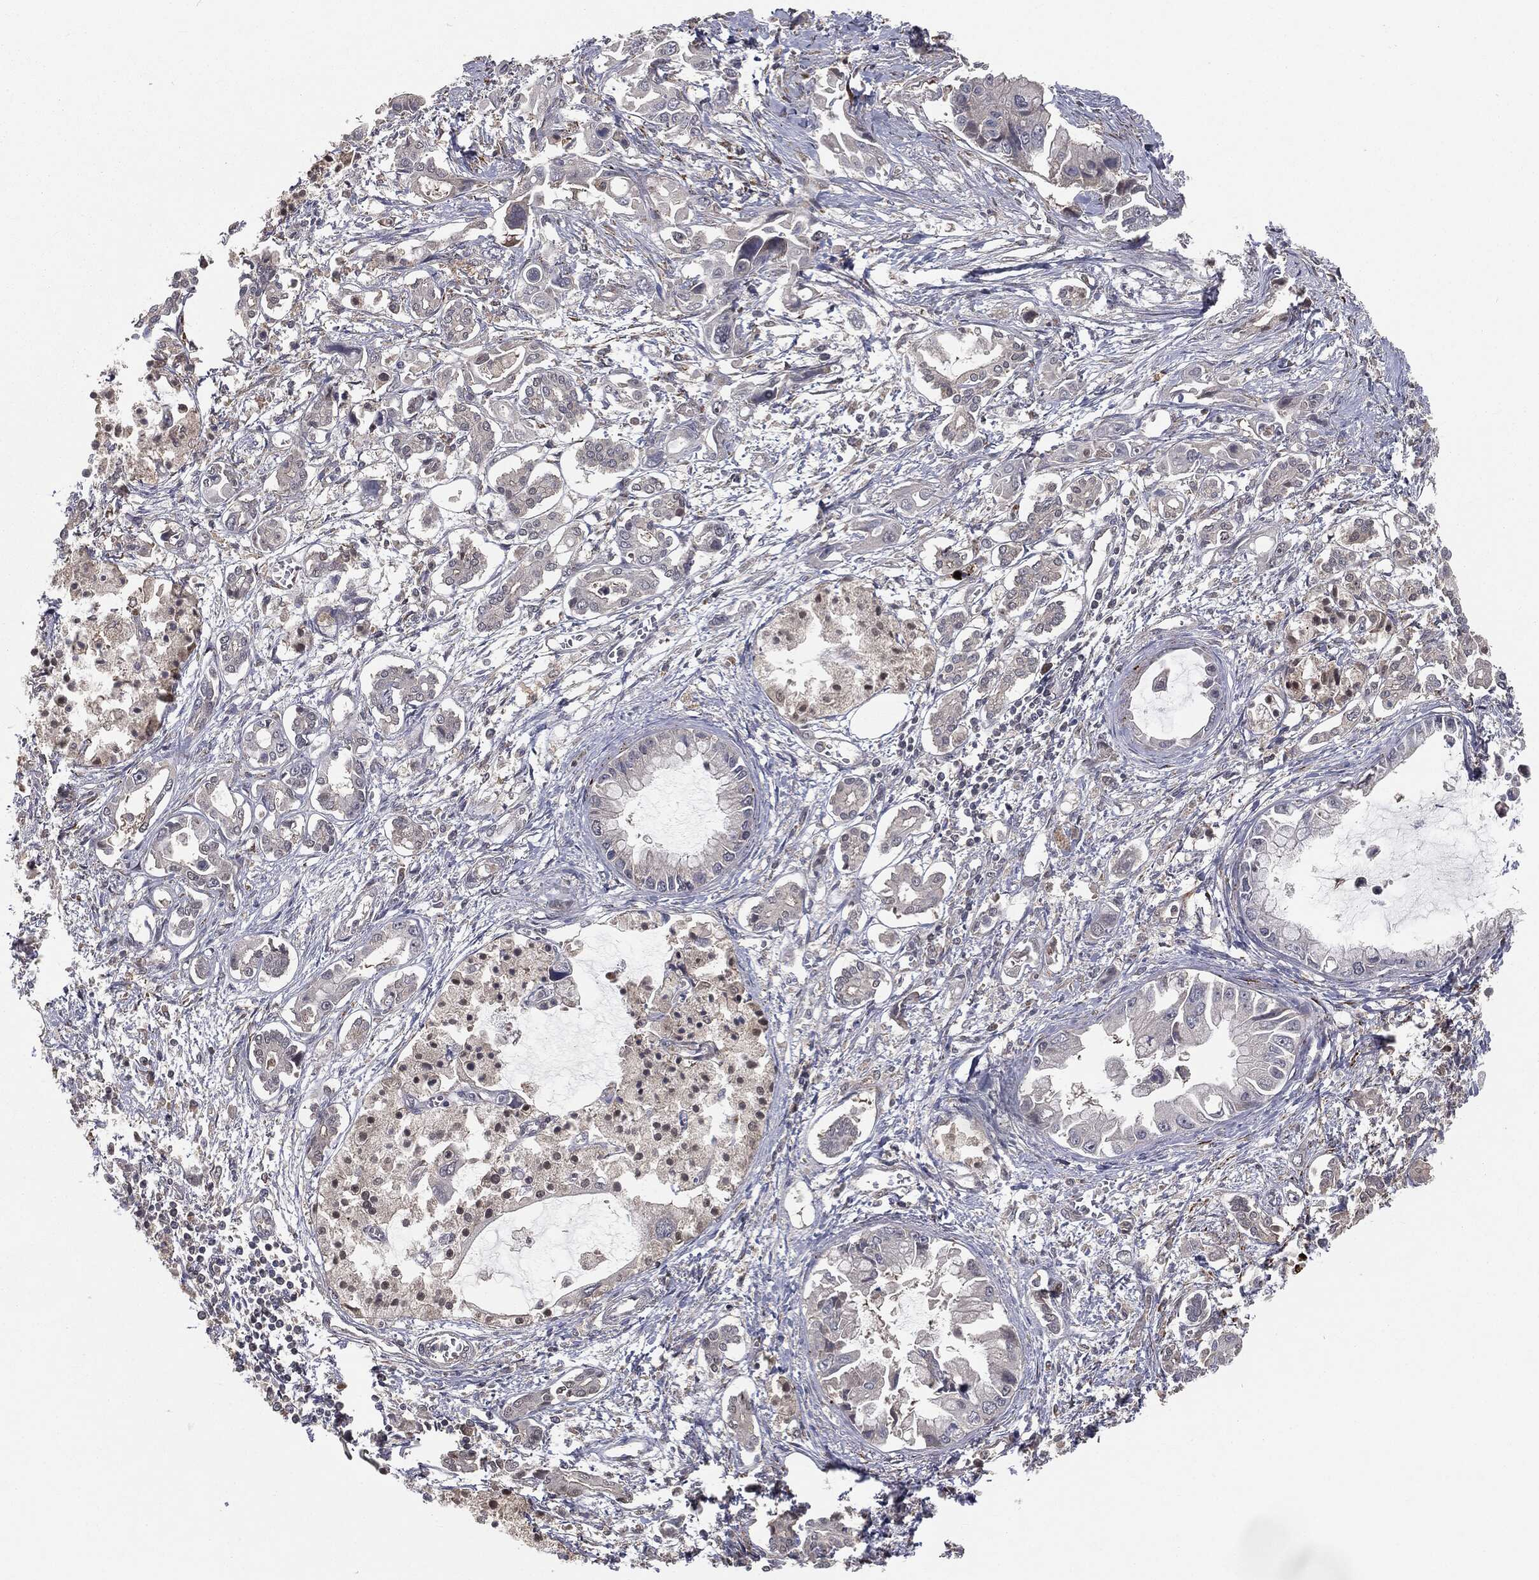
{"staining": {"intensity": "negative", "quantity": "none", "location": "none"}, "tissue": "pancreatic cancer", "cell_type": "Tumor cells", "image_type": "cancer", "snomed": [{"axis": "morphology", "description": "Adenocarcinoma, NOS"}, {"axis": "topography", "description": "Pancreas"}], "caption": "Pancreatic adenocarcinoma was stained to show a protein in brown. There is no significant expression in tumor cells.", "gene": "FBXO7", "patient": {"sex": "male", "age": 84}}